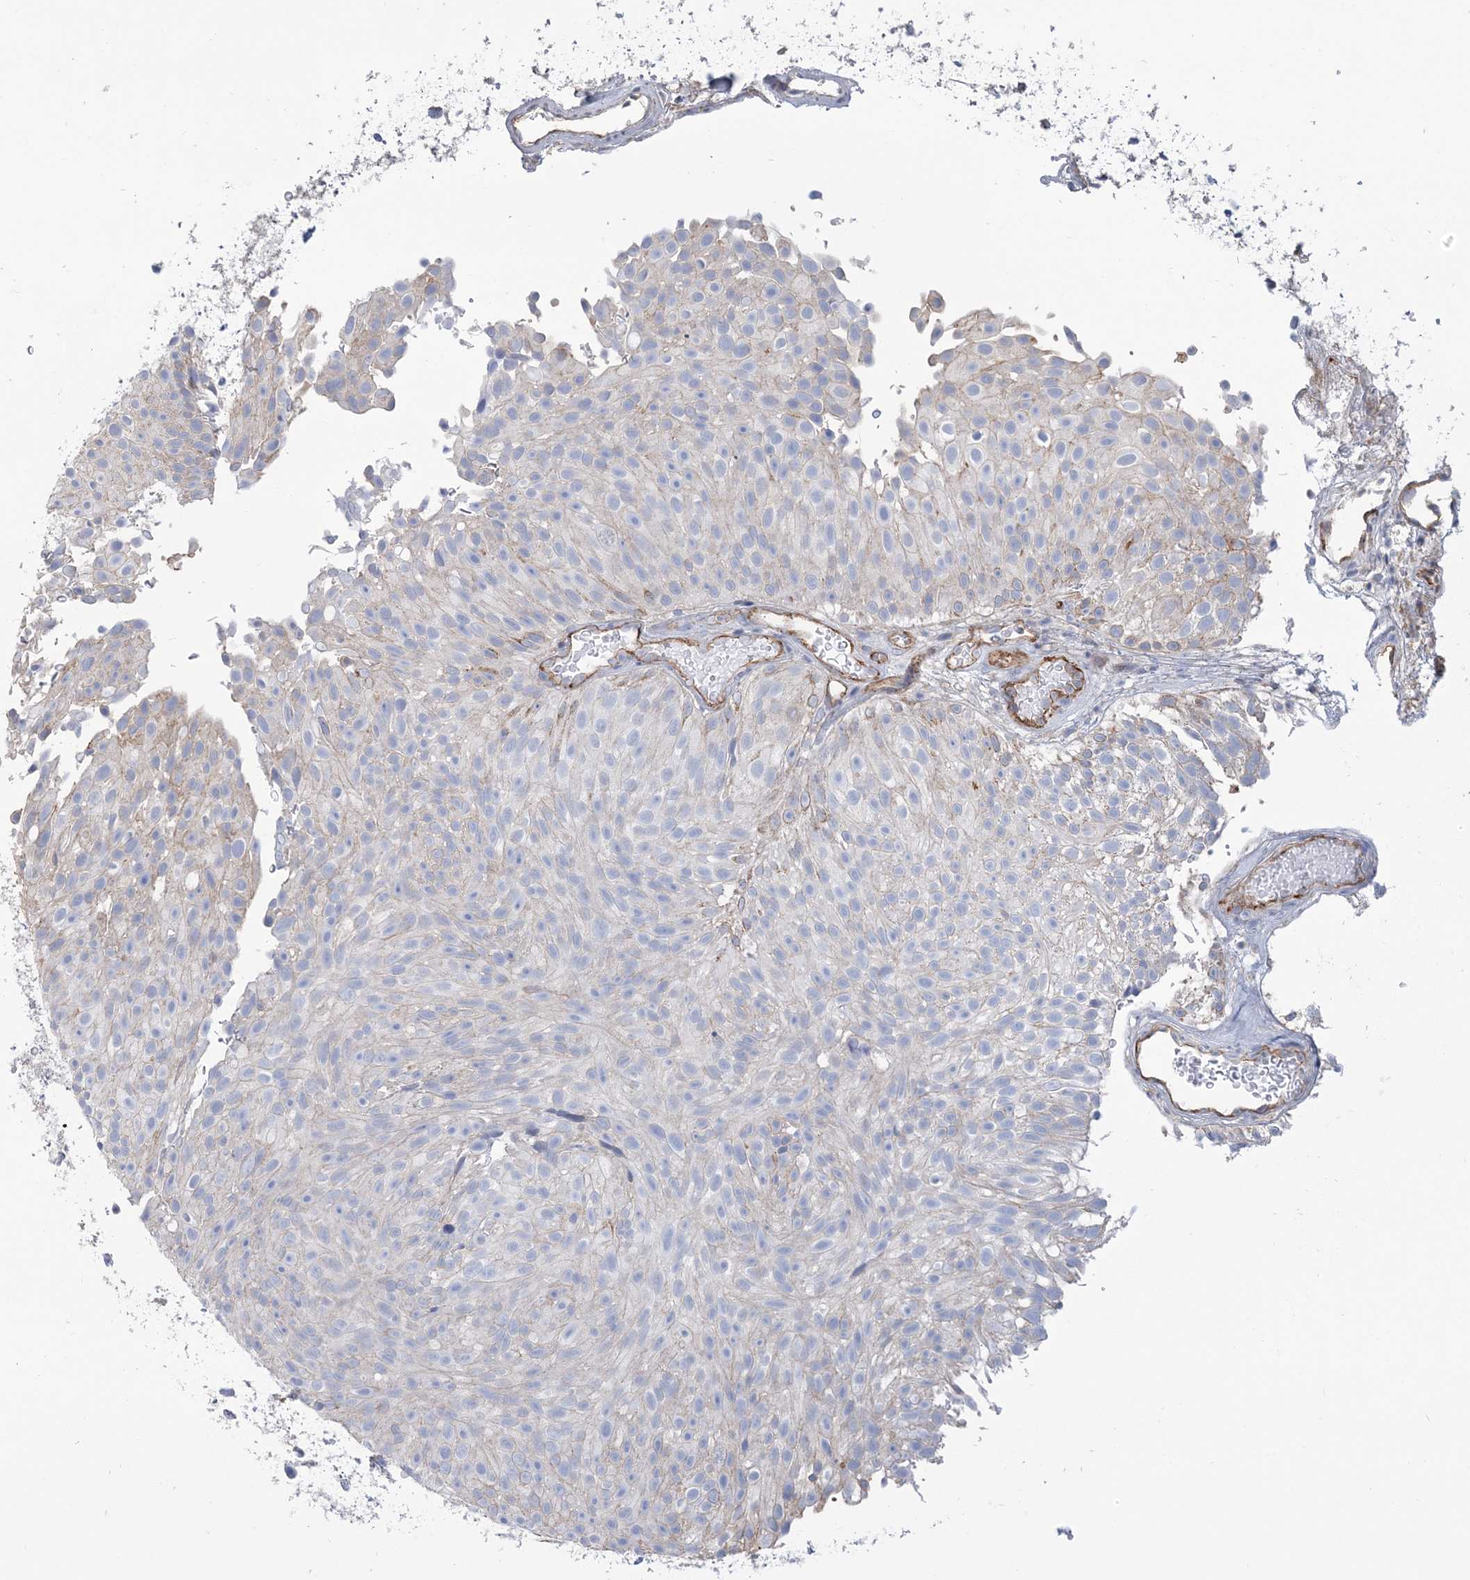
{"staining": {"intensity": "negative", "quantity": "none", "location": "none"}, "tissue": "urothelial cancer", "cell_type": "Tumor cells", "image_type": "cancer", "snomed": [{"axis": "morphology", "description": "Urothelial carcinoma, Low grade"}, {"axis": "topography", "description": "Urinary bladder"}], "caption": "This is an IHC histopathology image of urothelial cancer. There is no expression in tumor cells.", "gene": "RAB11FIP5", "patient": {"sex": "male", "age": 78}}